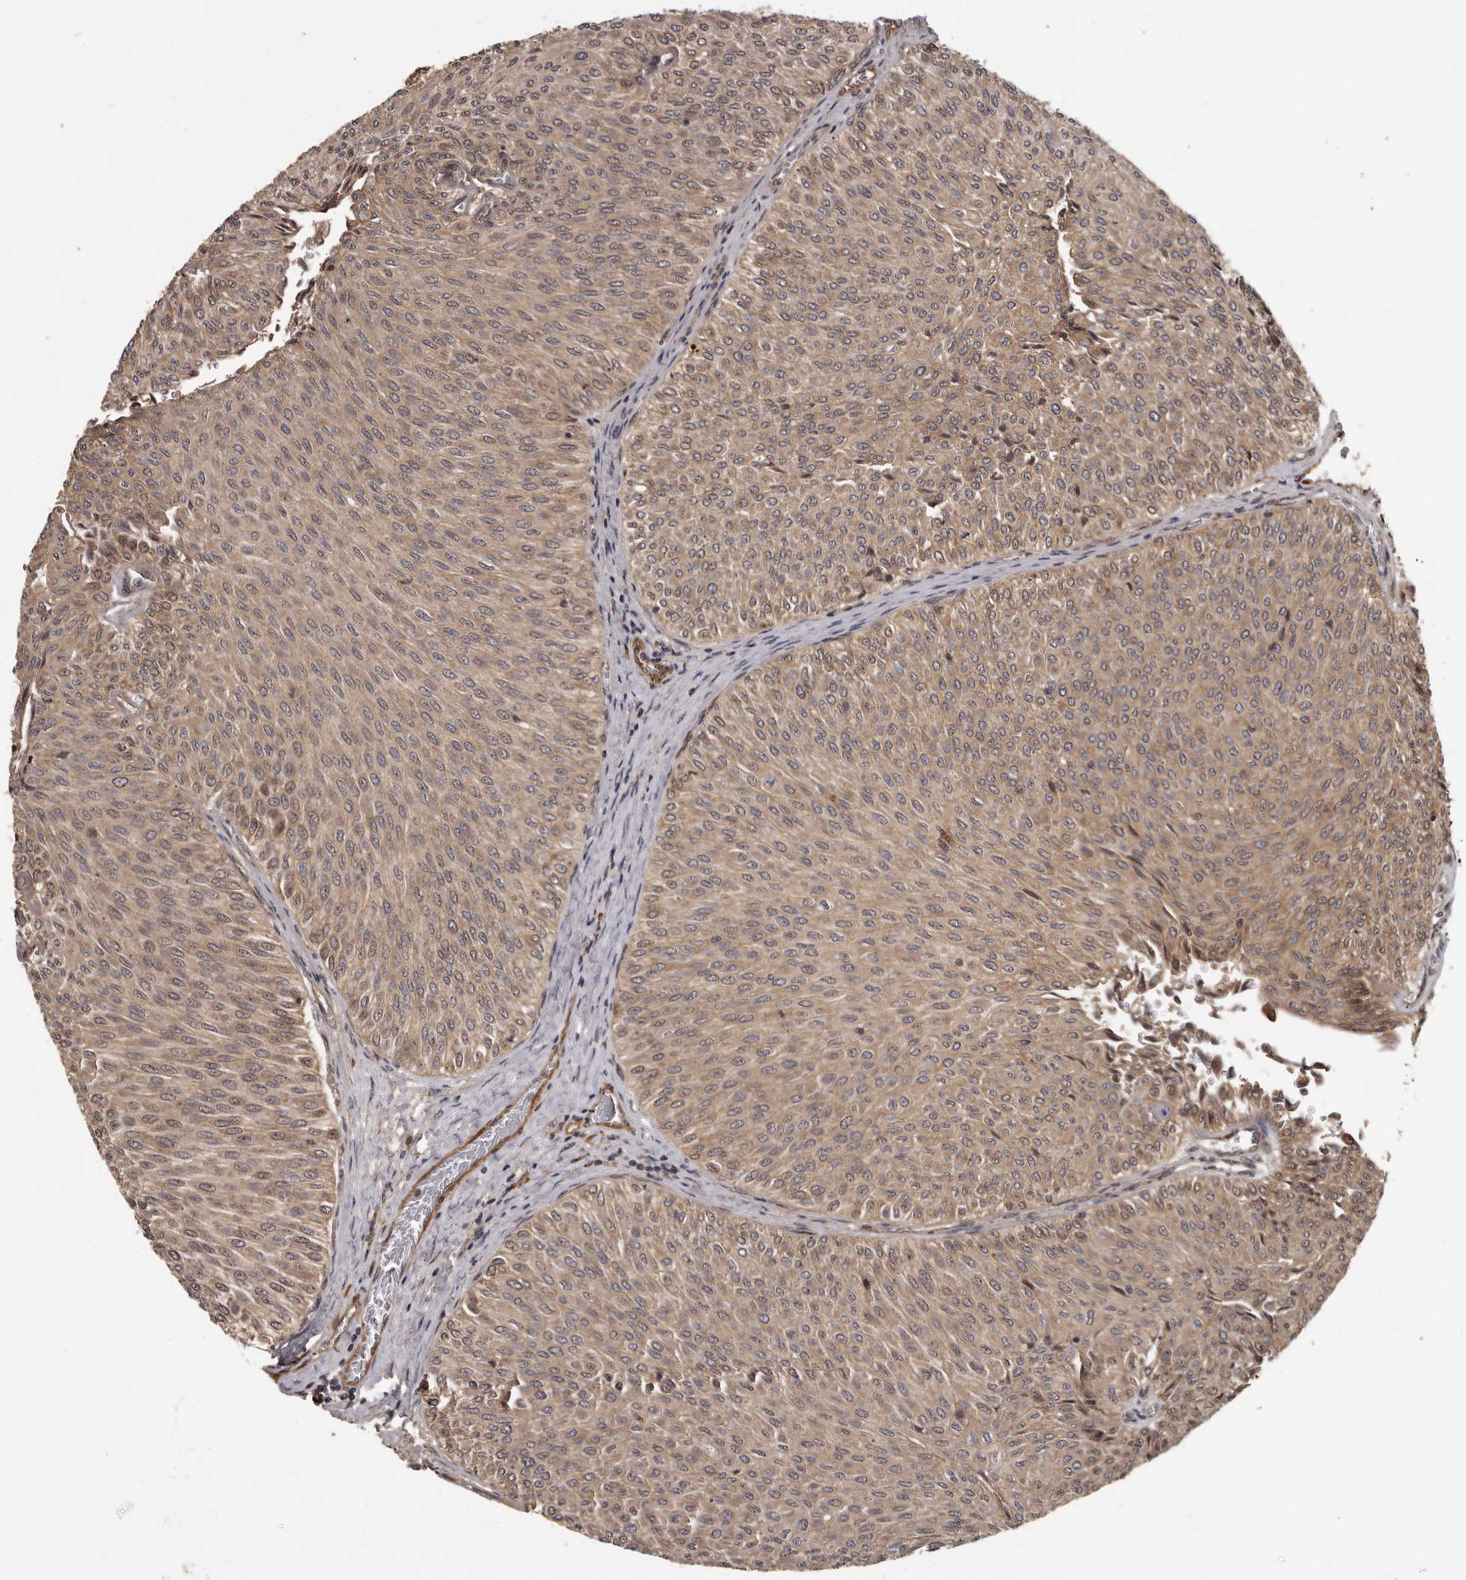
{"staining": {"intensity": "moderate", "quantity": ">75%", "location": "cytoplasmic/membranous"}, "tissue": "urothelial cancer", "cell_type": "Tumor cells", "image_type": "cancer", "snomed": [{"axis": "morphology", "description": "Urothelial carcinoma, Low grade"}, {"axis": "topography", "description": "Urinary bladder"}], "caption": "Protein staining of urothelial carcinoma (low-grade) tissue demonstrates moderate cytoplasmic/membranous expression in about >75% of tumor cells.", "gene": "SLITRK6", "patient": {"sex": "male", "age": 78}}